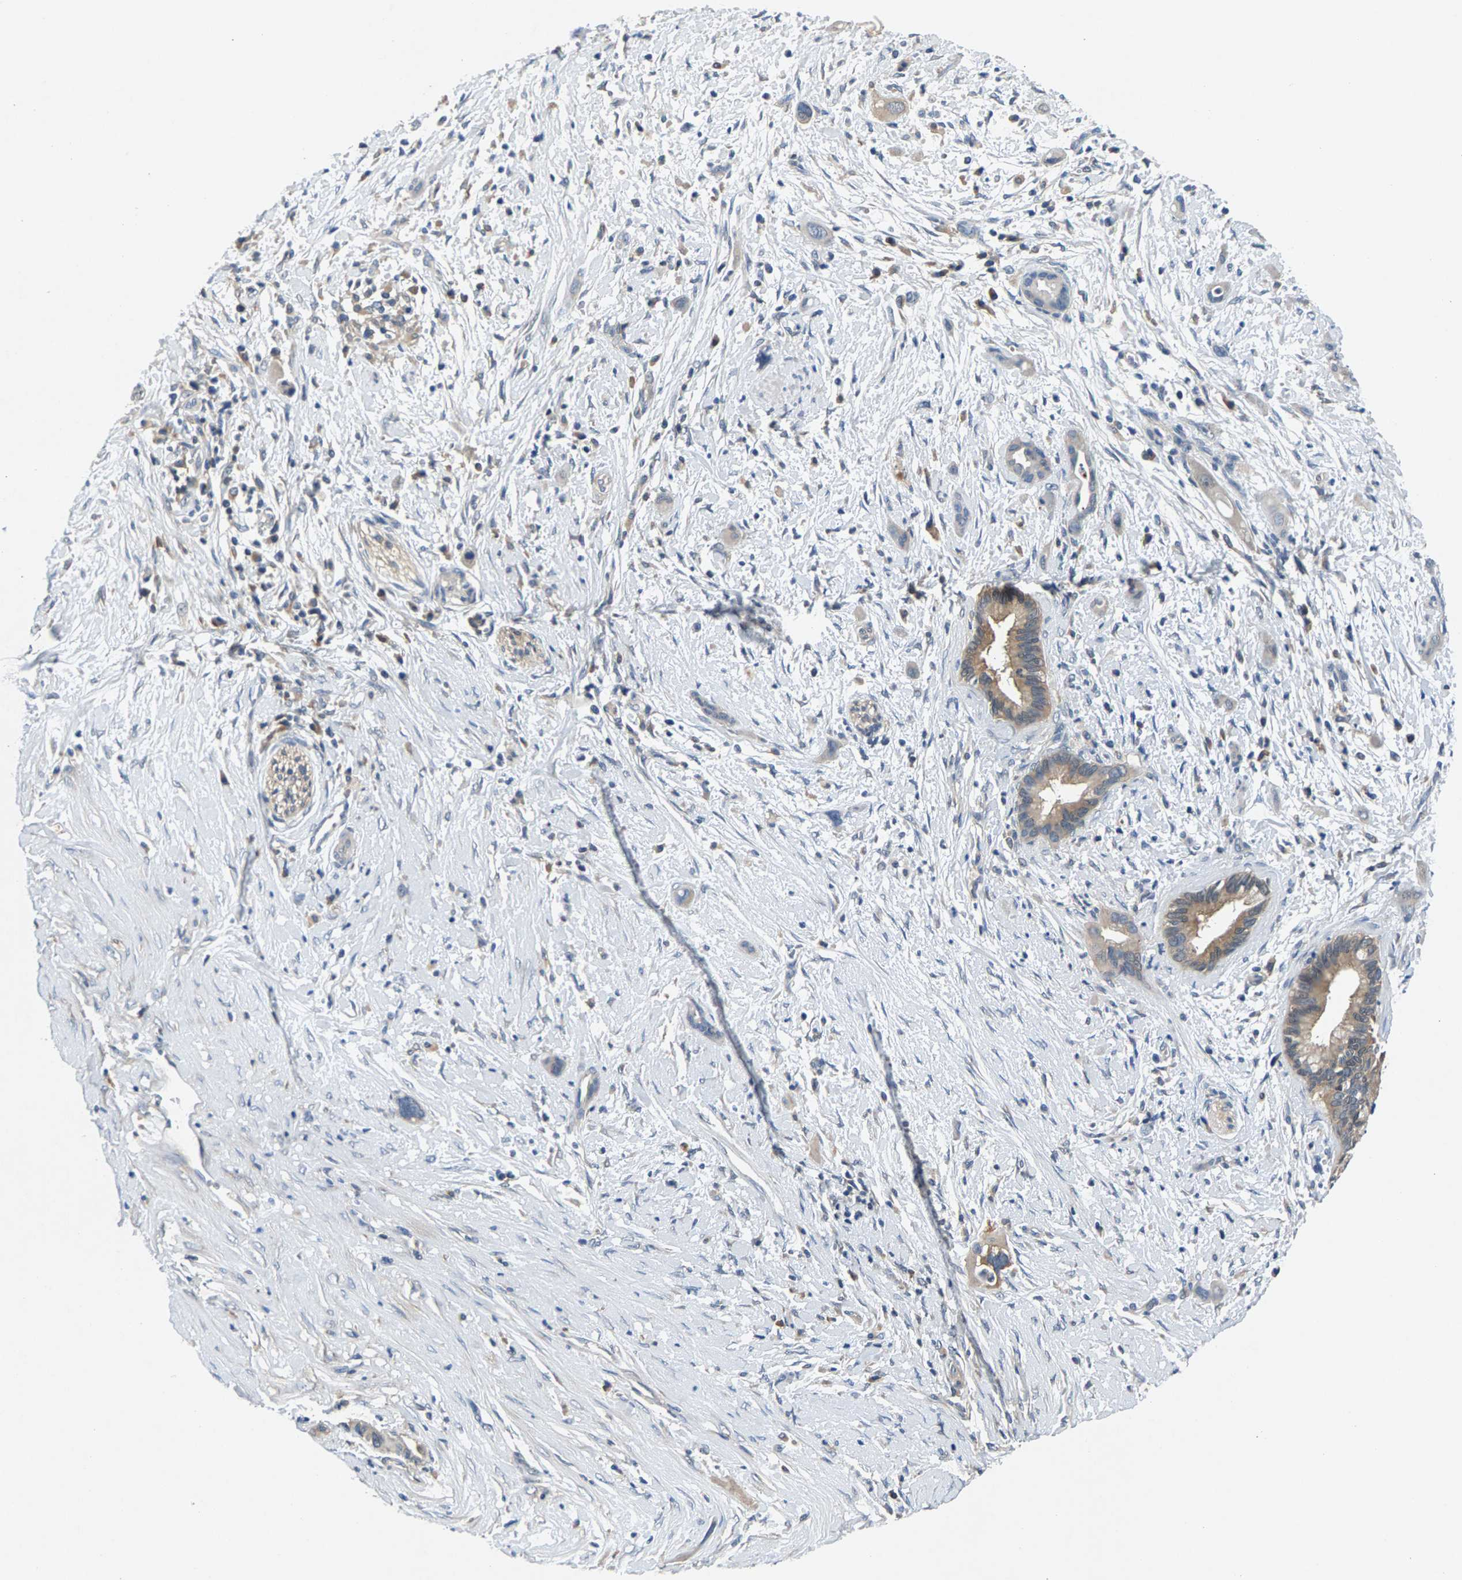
{"staining": {"intensity": "weak", "quantity": ">75%", "location": "cytoplasmic/membranous"}, "tissue": "pancreatic cancer", "cell_type": "Tumor cells", "image_type": "cancer", "snomed": [{"axis": "morphology", "description": "Adenocarcinoma, NOS"}, {"axis": "topography", "description": "Pancreas"}], "caption": "IHC (DAB (3,3'-diaminobenzidine)) staining of pancreatic cancer (adenocarcinoma) demonstrates weak cytoplasmic/membranous protein staining in about >75% of tumor cells.", "gene": "NT5C", "patient": {"sex": "male", "age": 59}}